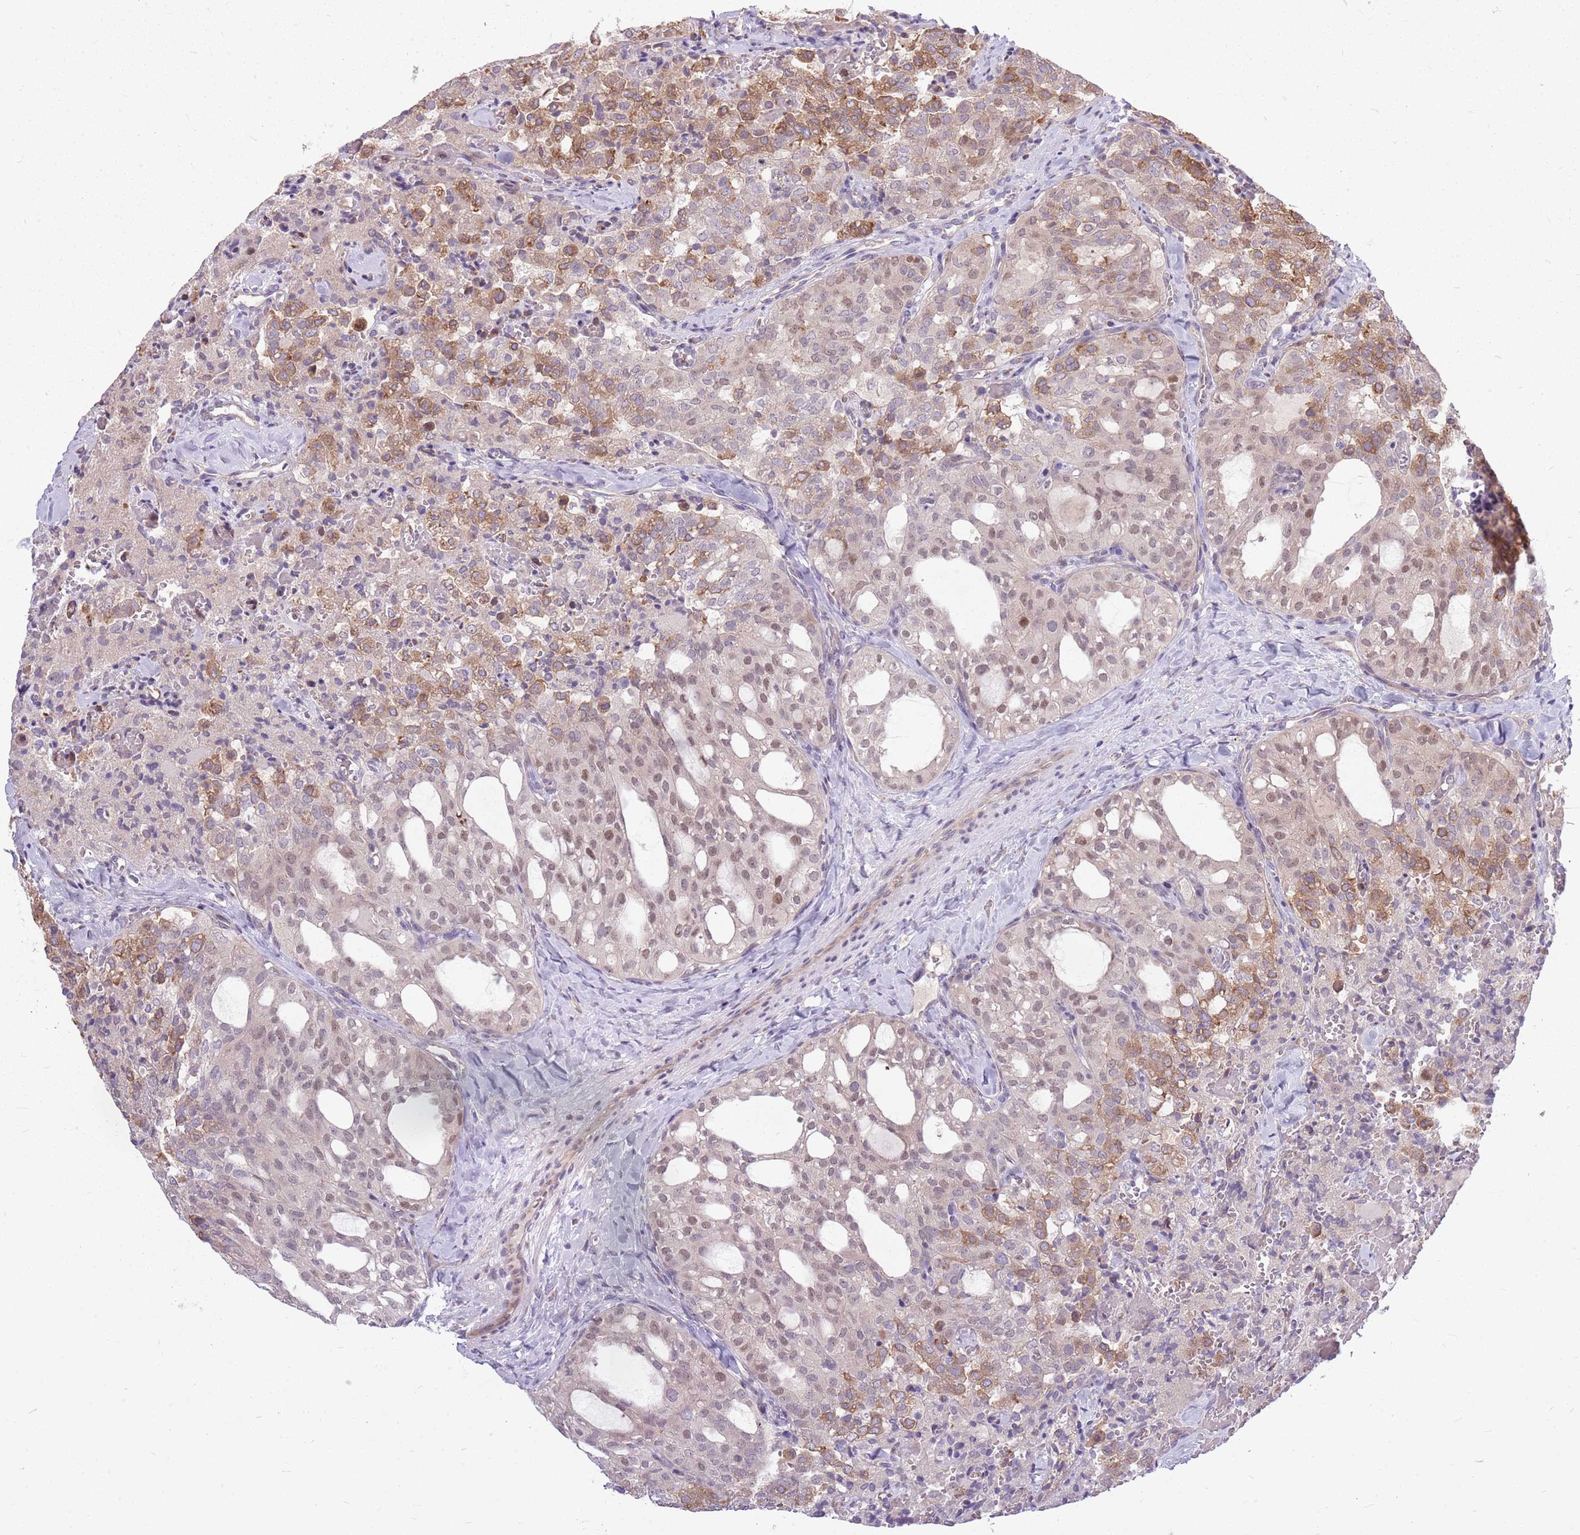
{"staining": {"intensity": "moderate", "quantity": "25%-75%", "location": "cytoplasmic/membranous,nuclear"}, "tissue": "thyroid cancer", "cell_type": "Tumor cells", "image_type": "cancer", "snomed": [{"axis": "morphology", "description": "Follicular adenoma carcinoma, NOS"}, {"axis": "topography", "description": "Thyroid gland"}], "caption": "Tumor cells demonstrate medium levels of moderate cytoplasmic/membranous and nuclear staining in approximately 25%-75% of cells in thyroid cancer (follicular adenoma carcinoma).", "gene": "PPP1R27", "patient": {"sex": "male", "age": 75}}